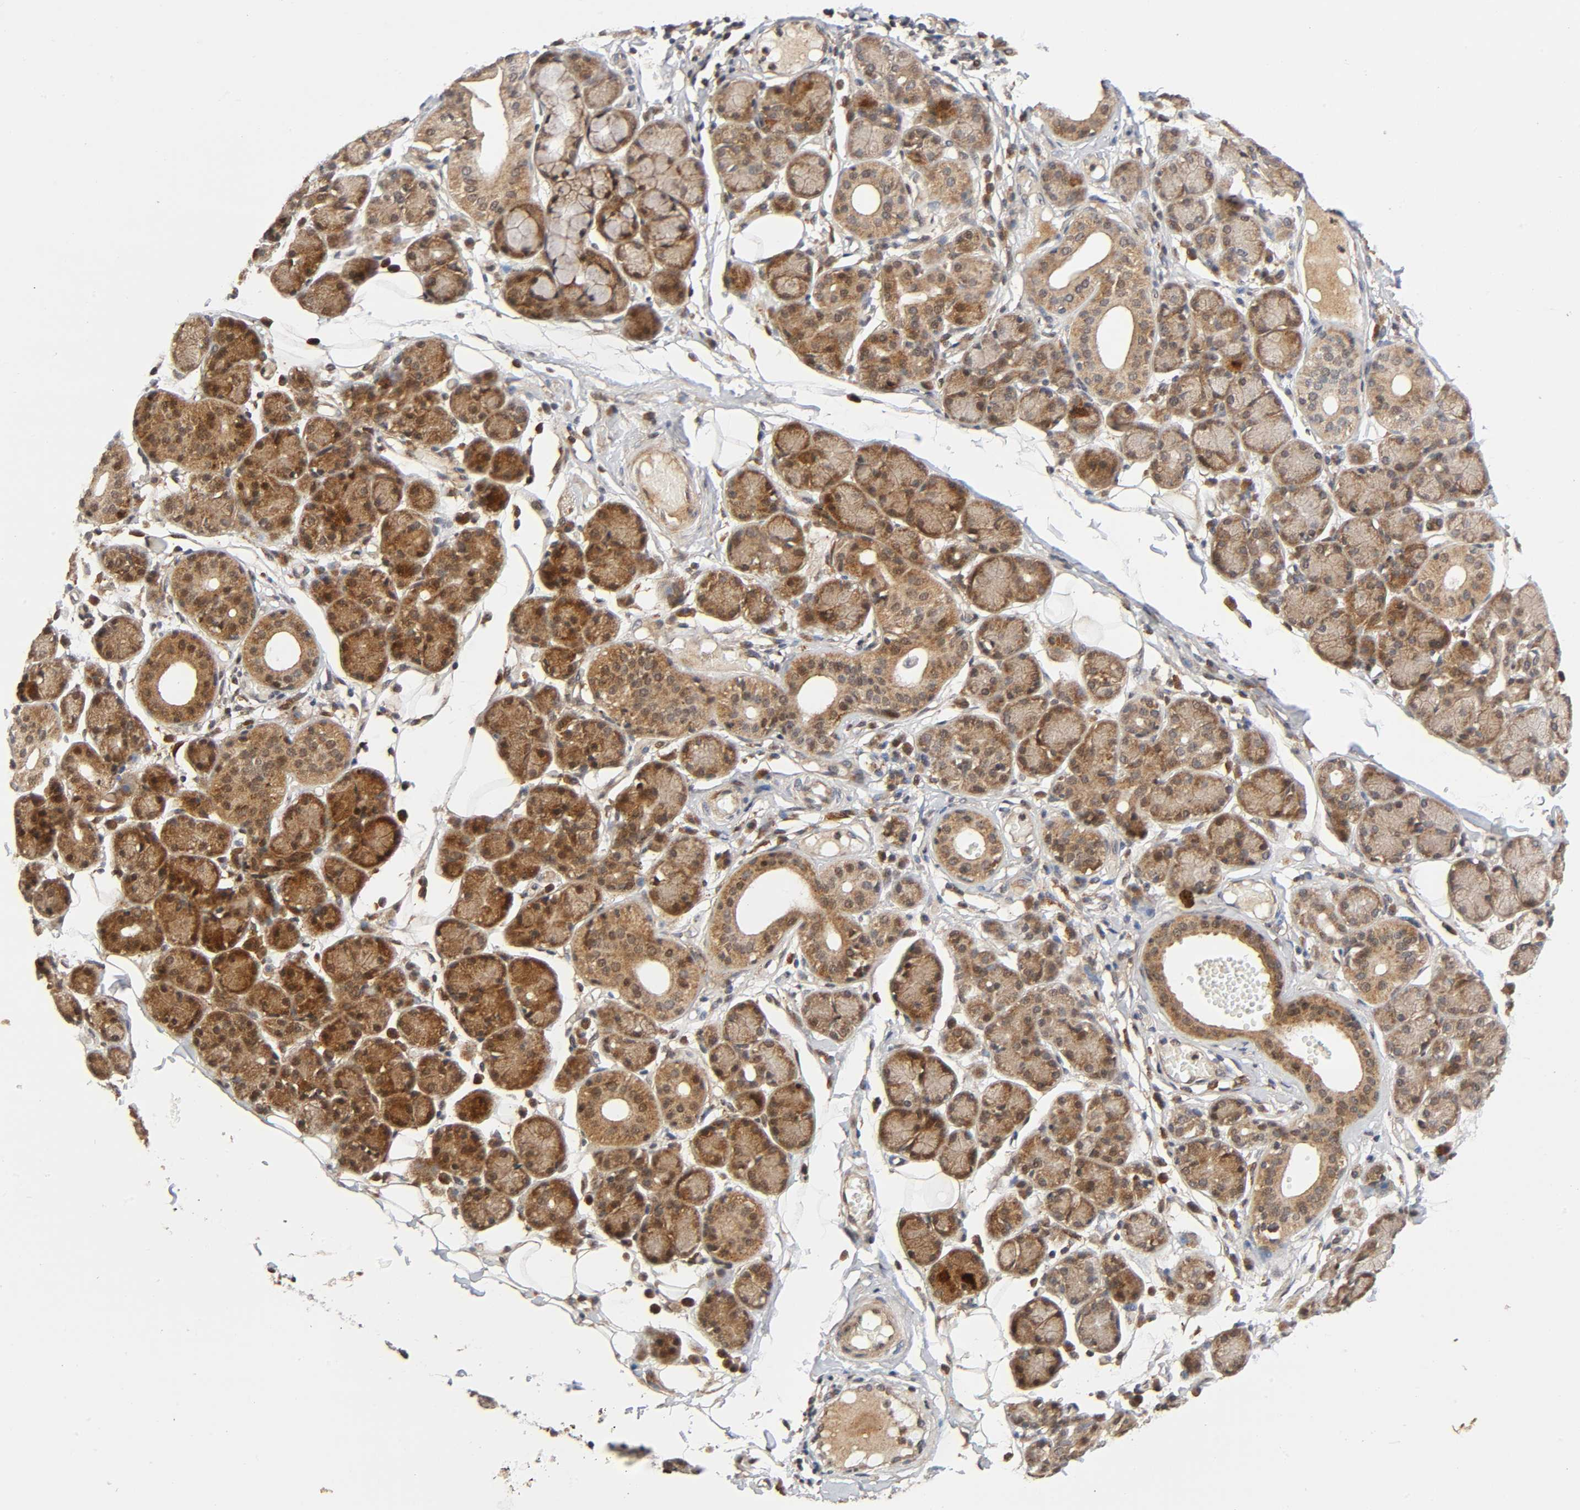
{"staining": {"intensity": "moderate", "quantity": ">75%", "location": "cytoplasmic/membranous"}, "tissue": "salivary gland", "cell_type": "Glandular cells", "image_type": "normal", "snomed": [{"axis": "morphology", "description": "Normal tissue, NOS"}, {"axis": "topography", "description": "Salivary gland"}], "caption": "Glandular cells reveal medium levels of moderate cytoplasmic/membranous positivity in about >75% of cells in unremarkable human salivary gland. The staining was performed using DAB to visualize the protein expression in brown, while the nuclei were stained in blue with hematoxylin (Magnification: 20x).", "gene": "CASP9", "patient": {"sex": "male", "age": 54}}